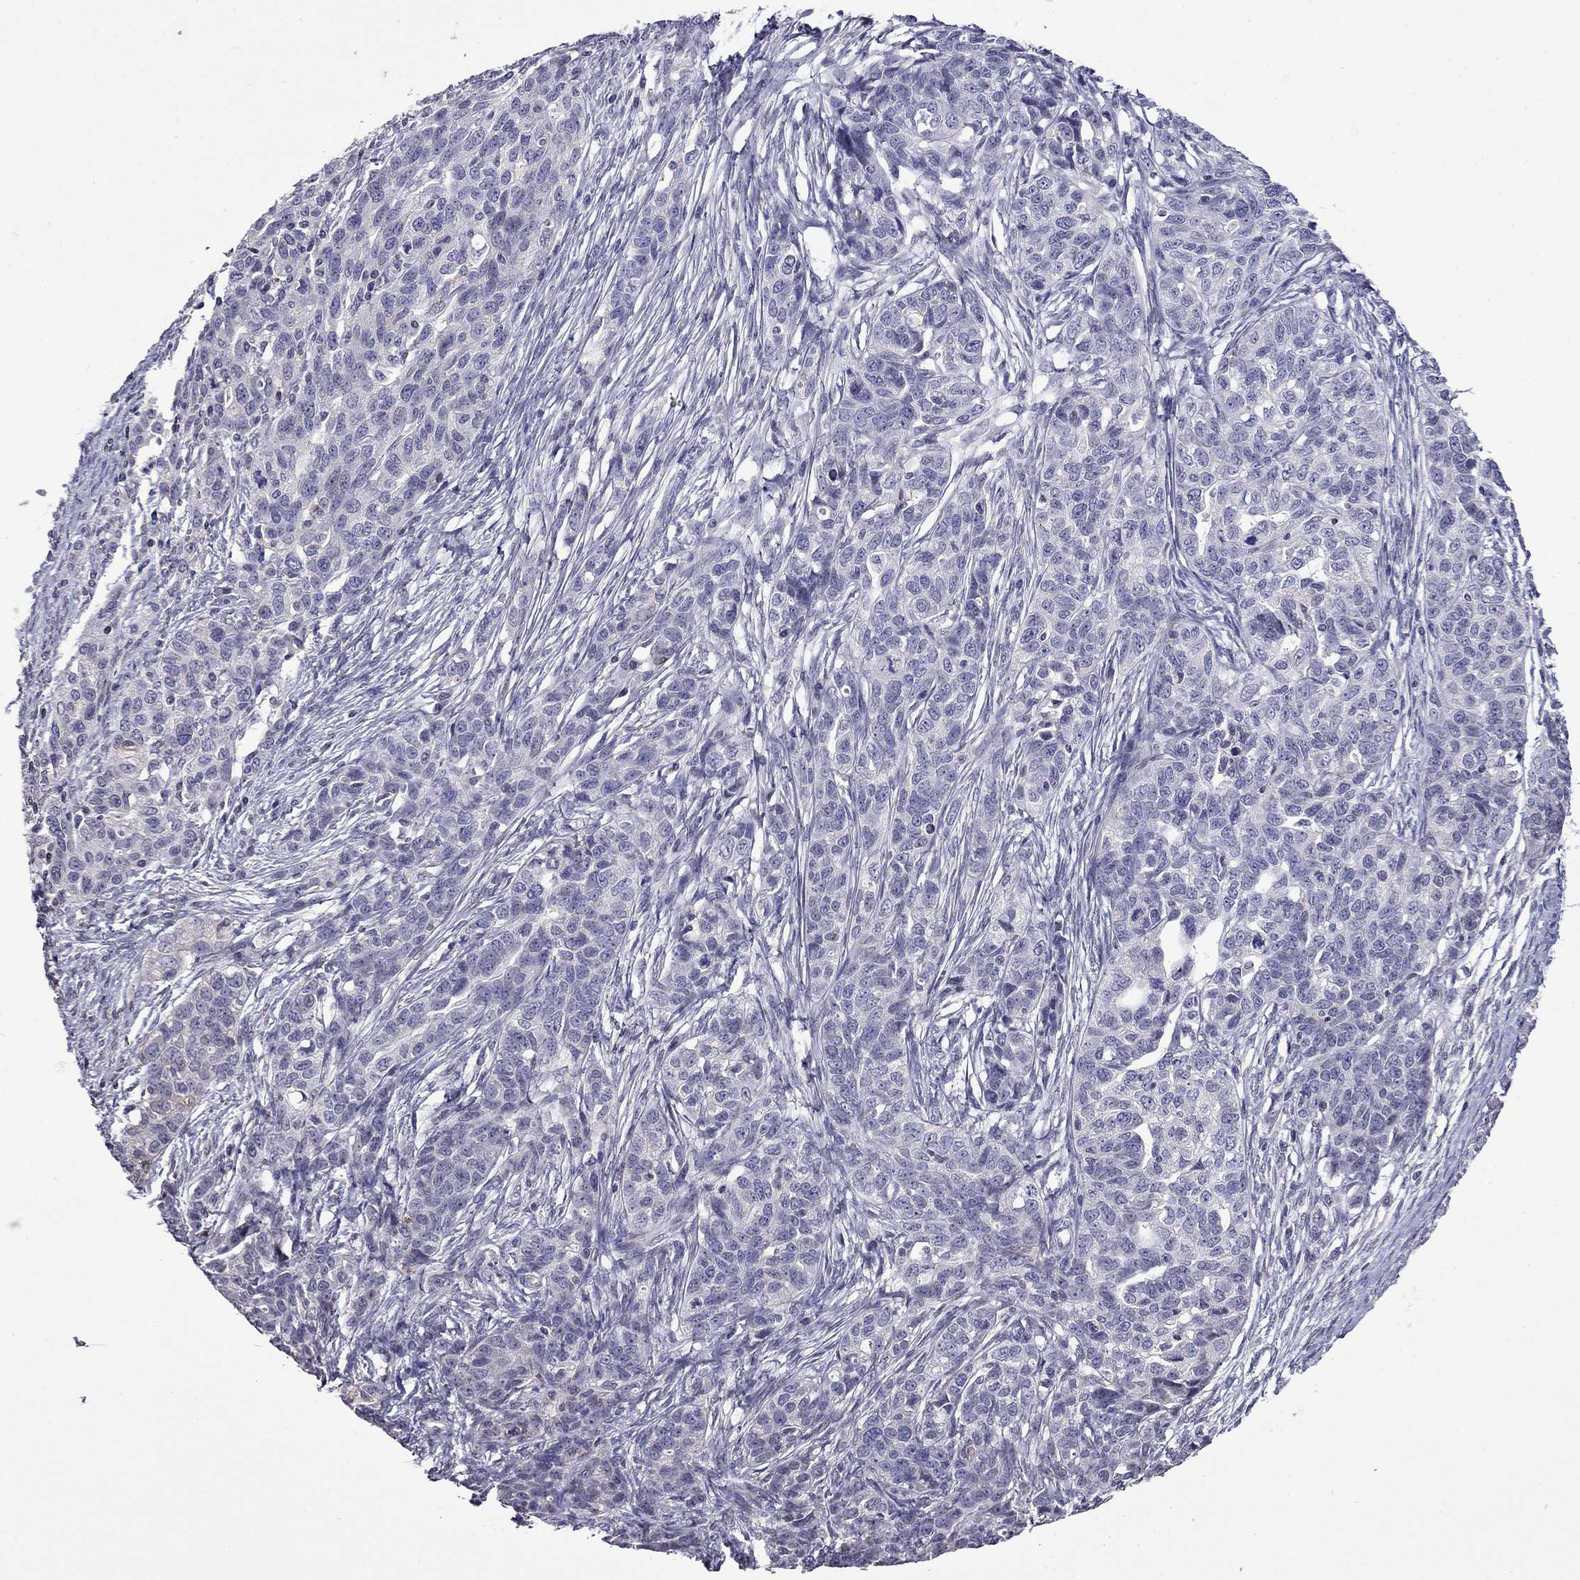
{"staining": {"intensity": "negative", "quantity": "none", "location": "none"}, "tissue": "ovarian cancer", "cell_type": "Tumor cells", "image_type": "cancer", "snomed": [{"axis": "morphology", "description": "Cystadenocarcinoma, serous, NOS"}, {"axis": "topography", "description": "Ovary"}], "caption": "Tumor cells show no significant protein expression in serous cystadenocarcinoma (ovarian).", "gene": "PRR18", "patient": {"sex": "female", "age": 71}}